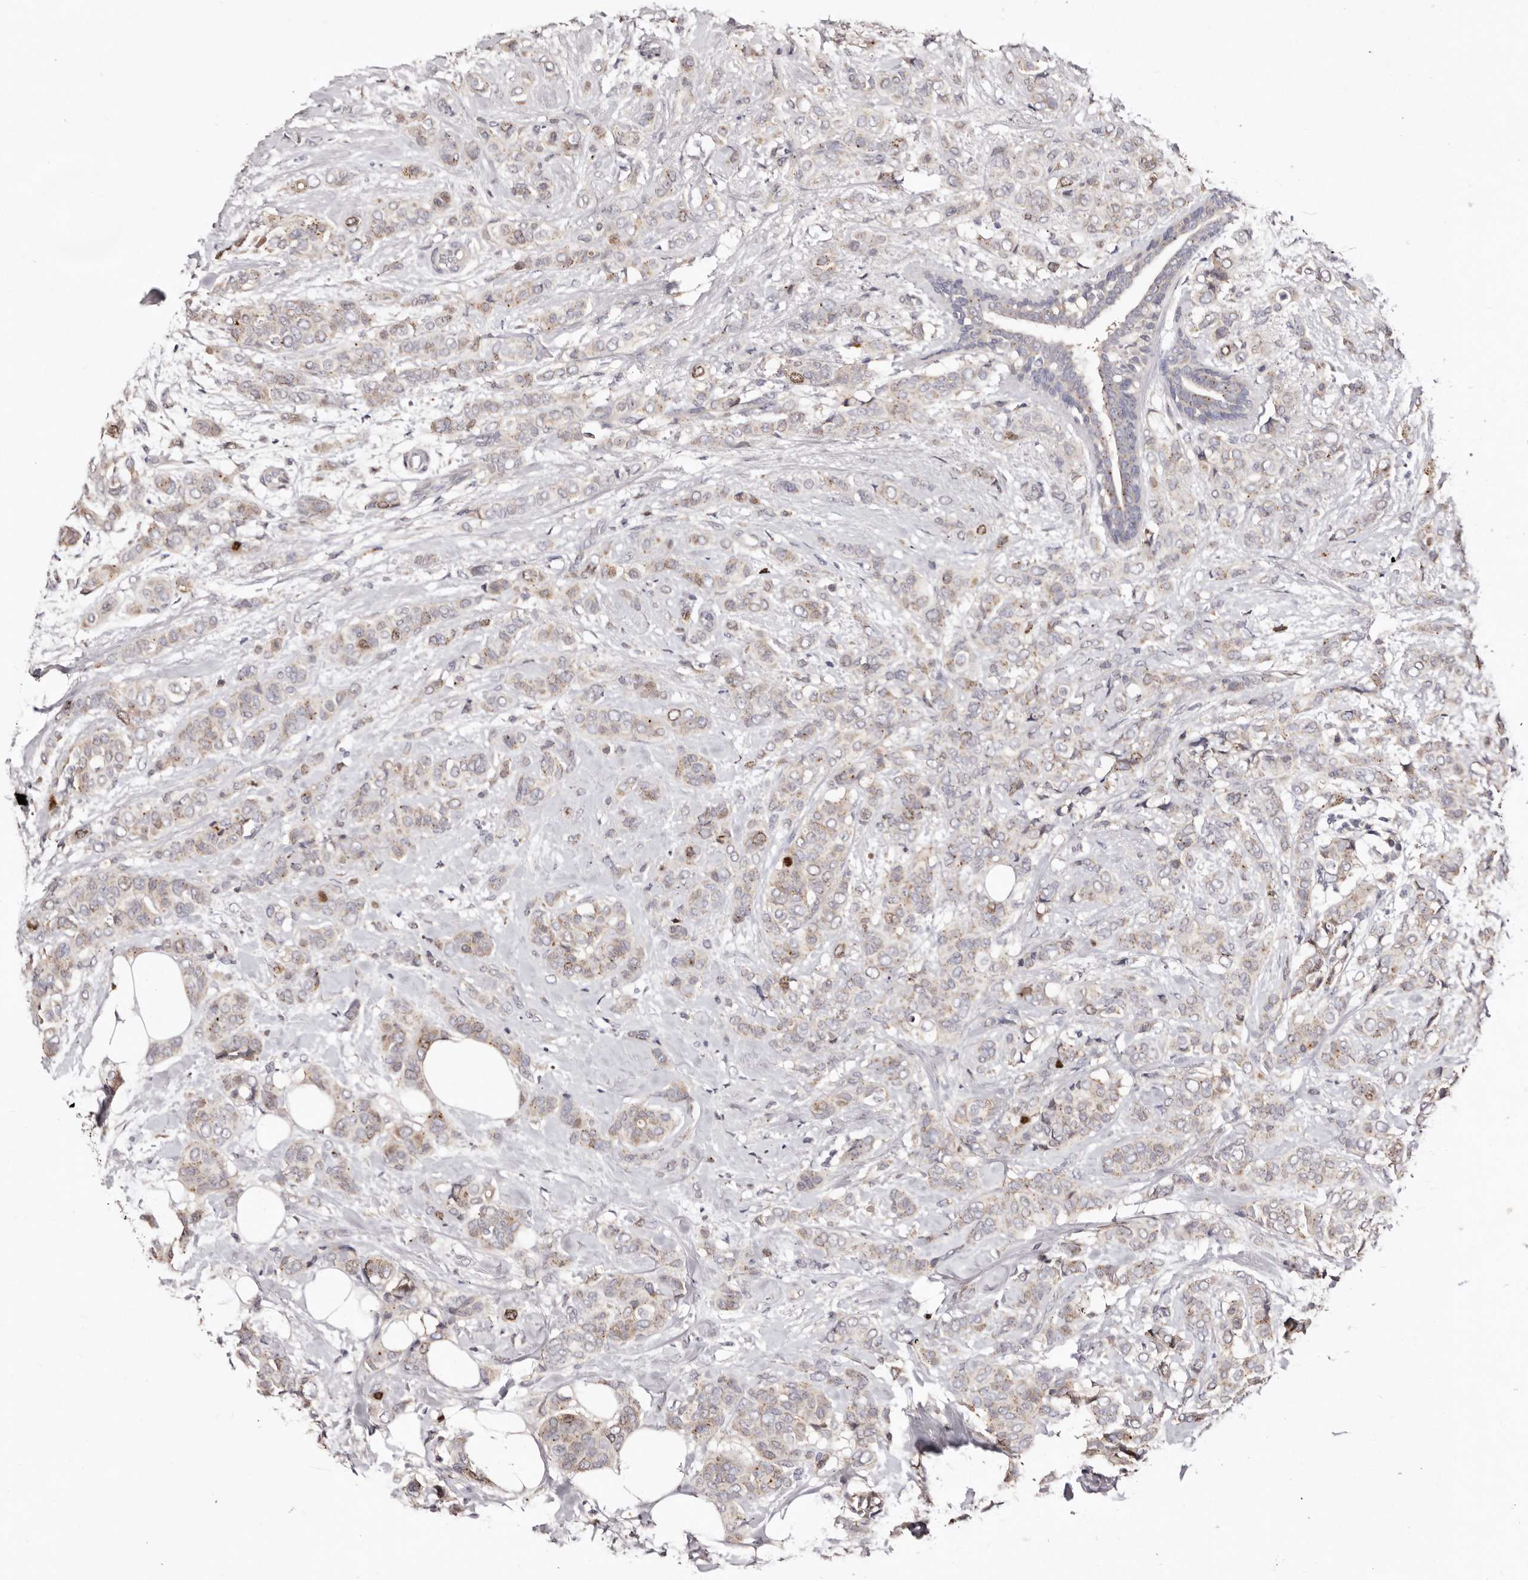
{"staining": {"intensity": "weak", "quantity": ">75%", "location": "cytoplasmic/membranous,nuclear"}, "tissue": "breast cancer", "cell_type": "Tumor cells", "image_type": "cancer", "snomed": [{"axis": "morphology", "description": "Lobular carcinoma"}, {"axis": "topography", "description": "Breast"}], "caption": "About >75% of tumor cells in human breast cancer (lobular carcinoma) display weak cytoplasmic/membranous and nuclear protein positivity as visualized by brown immunohistochemical staining.", "gene": "CDCA8", "patient": {"sex": "female", "age": 51}}